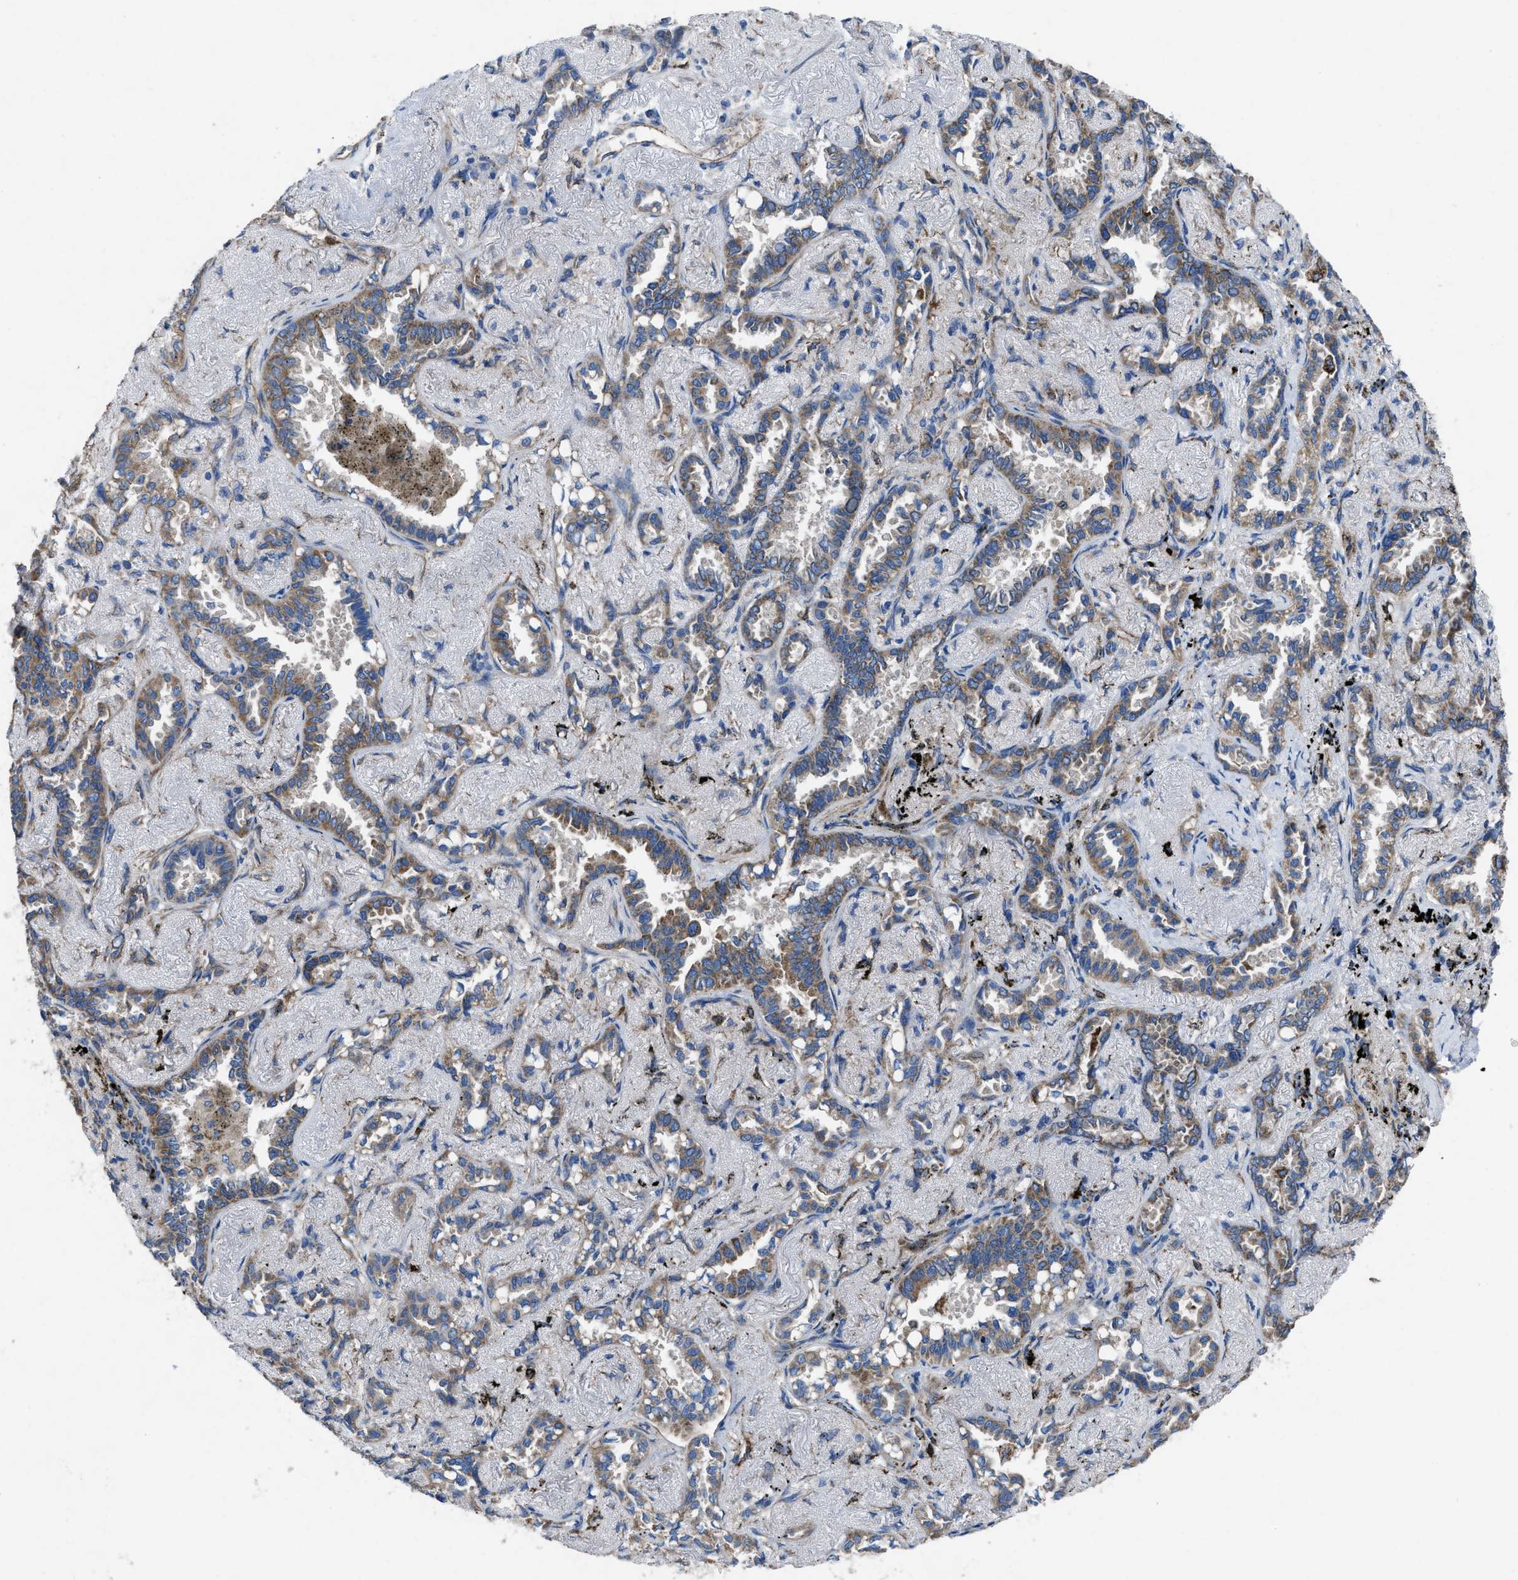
{"staining": {"intensity": "moderate", "quantity": ">75%", "location": "cytoplasmic/membranous"}, "tissue": "lung cancer", "cell_type": "Tumor cells", "image_type": "cancer", "snomed": [{"axis": "morphology", "description": "Adenocarcinoma, NOS"}, {"axis": "topography", "description": "Lung"}], "caption": "Immunohistochemical staining of adenocarcinoma (lung) demonstrates medium levels of moderate cytoplasmic/membranous positivity in about >75% of tumor cells.", "gene": "DOLPP1", "patient": {"sex": "male", "age": 59}}